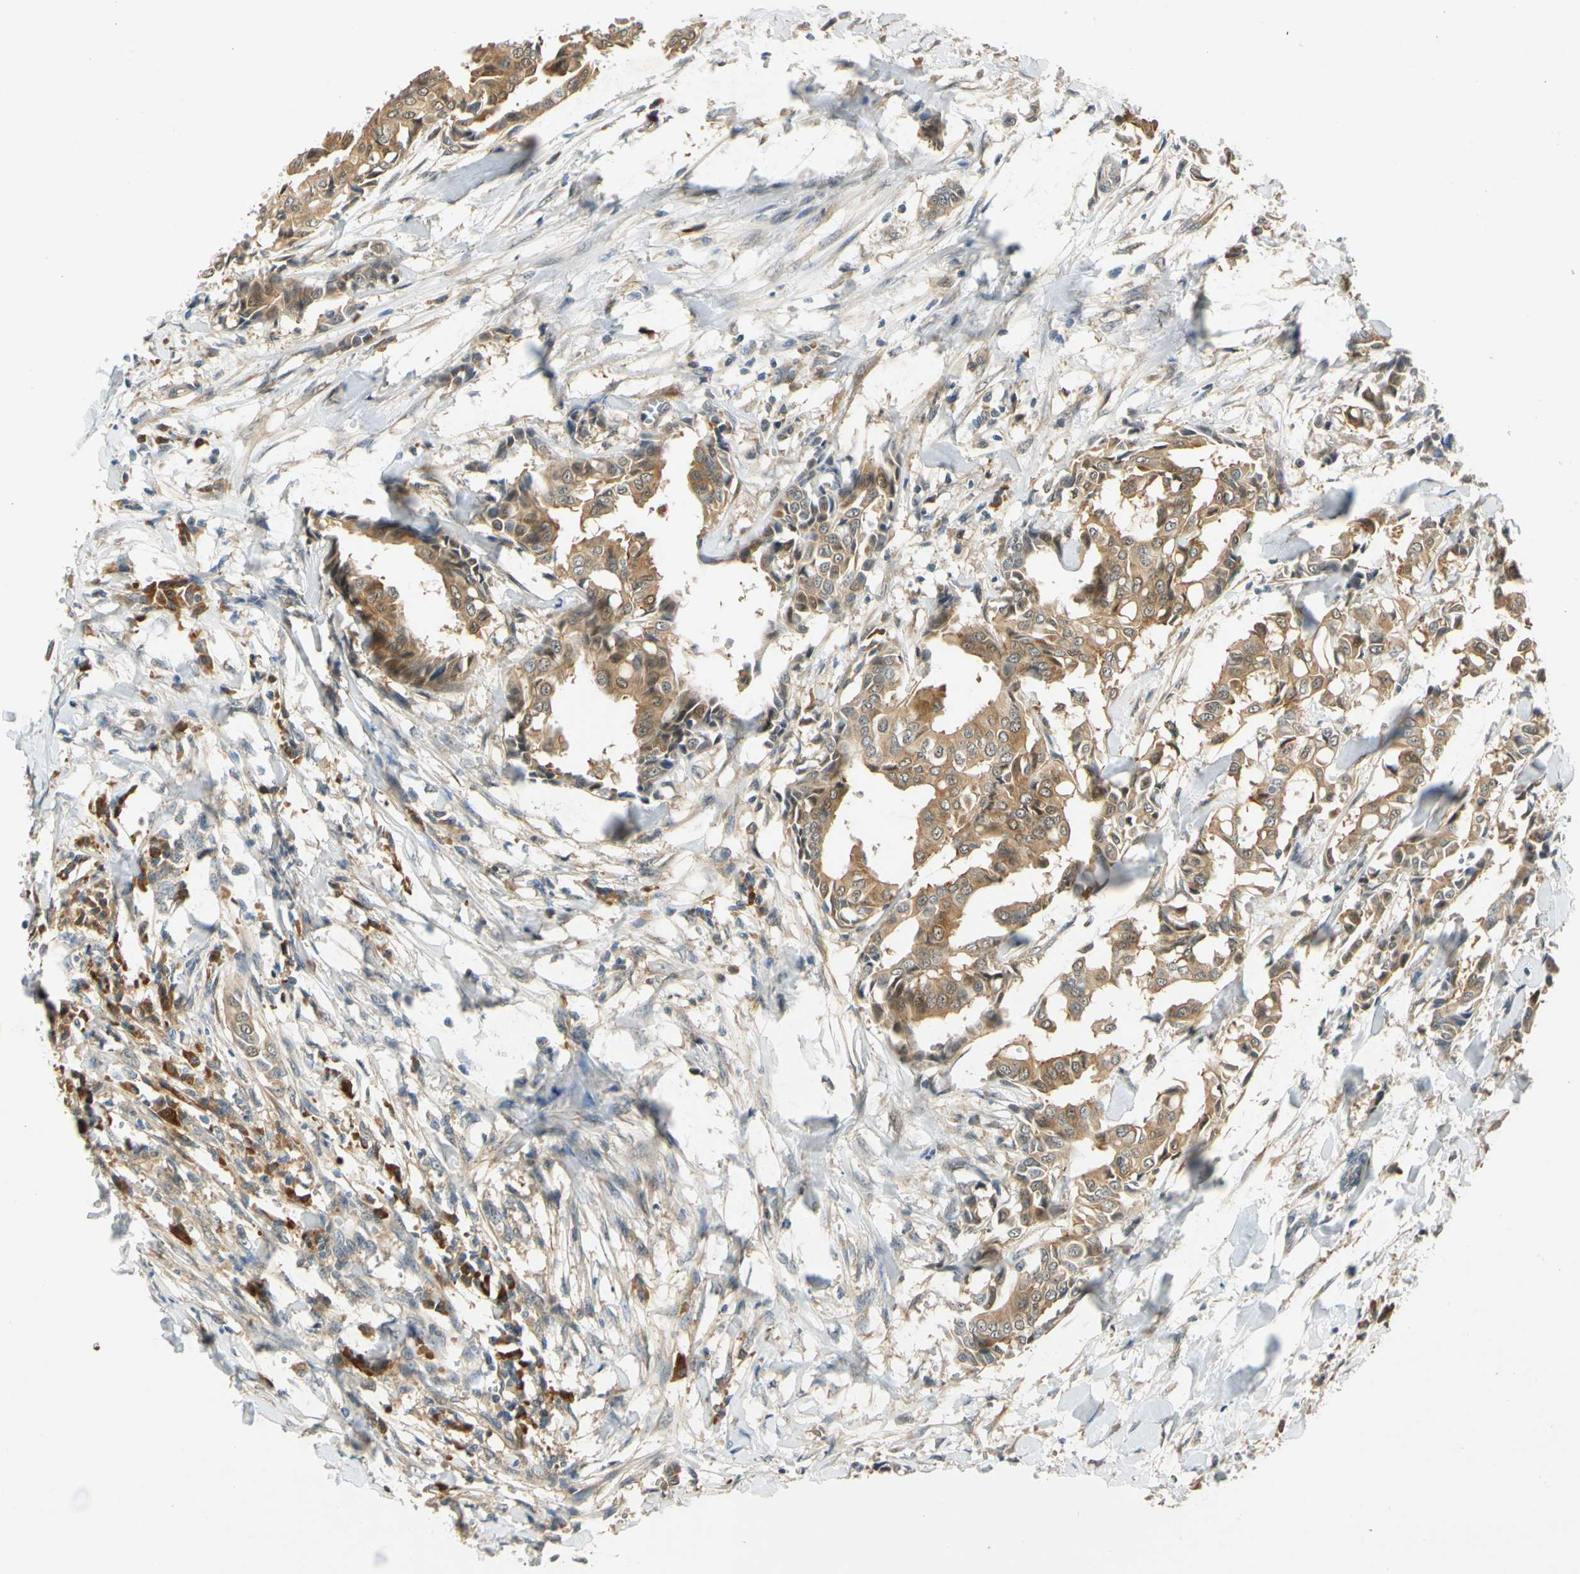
{"staining": {"intensity": "moderate", "quantity": ">75%", "location": "cytoplasmic/membranous"}, "tissue": "head and neck cancer", "cell_type": "Tumor cells", "image_type": "cancer", "snomed": [{"axis": "morphology", "description": "Adenocarcinoma, NOS"}, {"axis": "topography", "description": "Salivary gland"}, {"axis": "topography", "description": "Head-Neck"}], "caption": "Head and neck adenocarcinoma was stained to show a protein in brown. There is medium levels of moderate cytoplasmic/membranous expression in about >75% of tumor cells.", "gene": "WIPI1", "patient": {"sex": "female", "age": 59}}